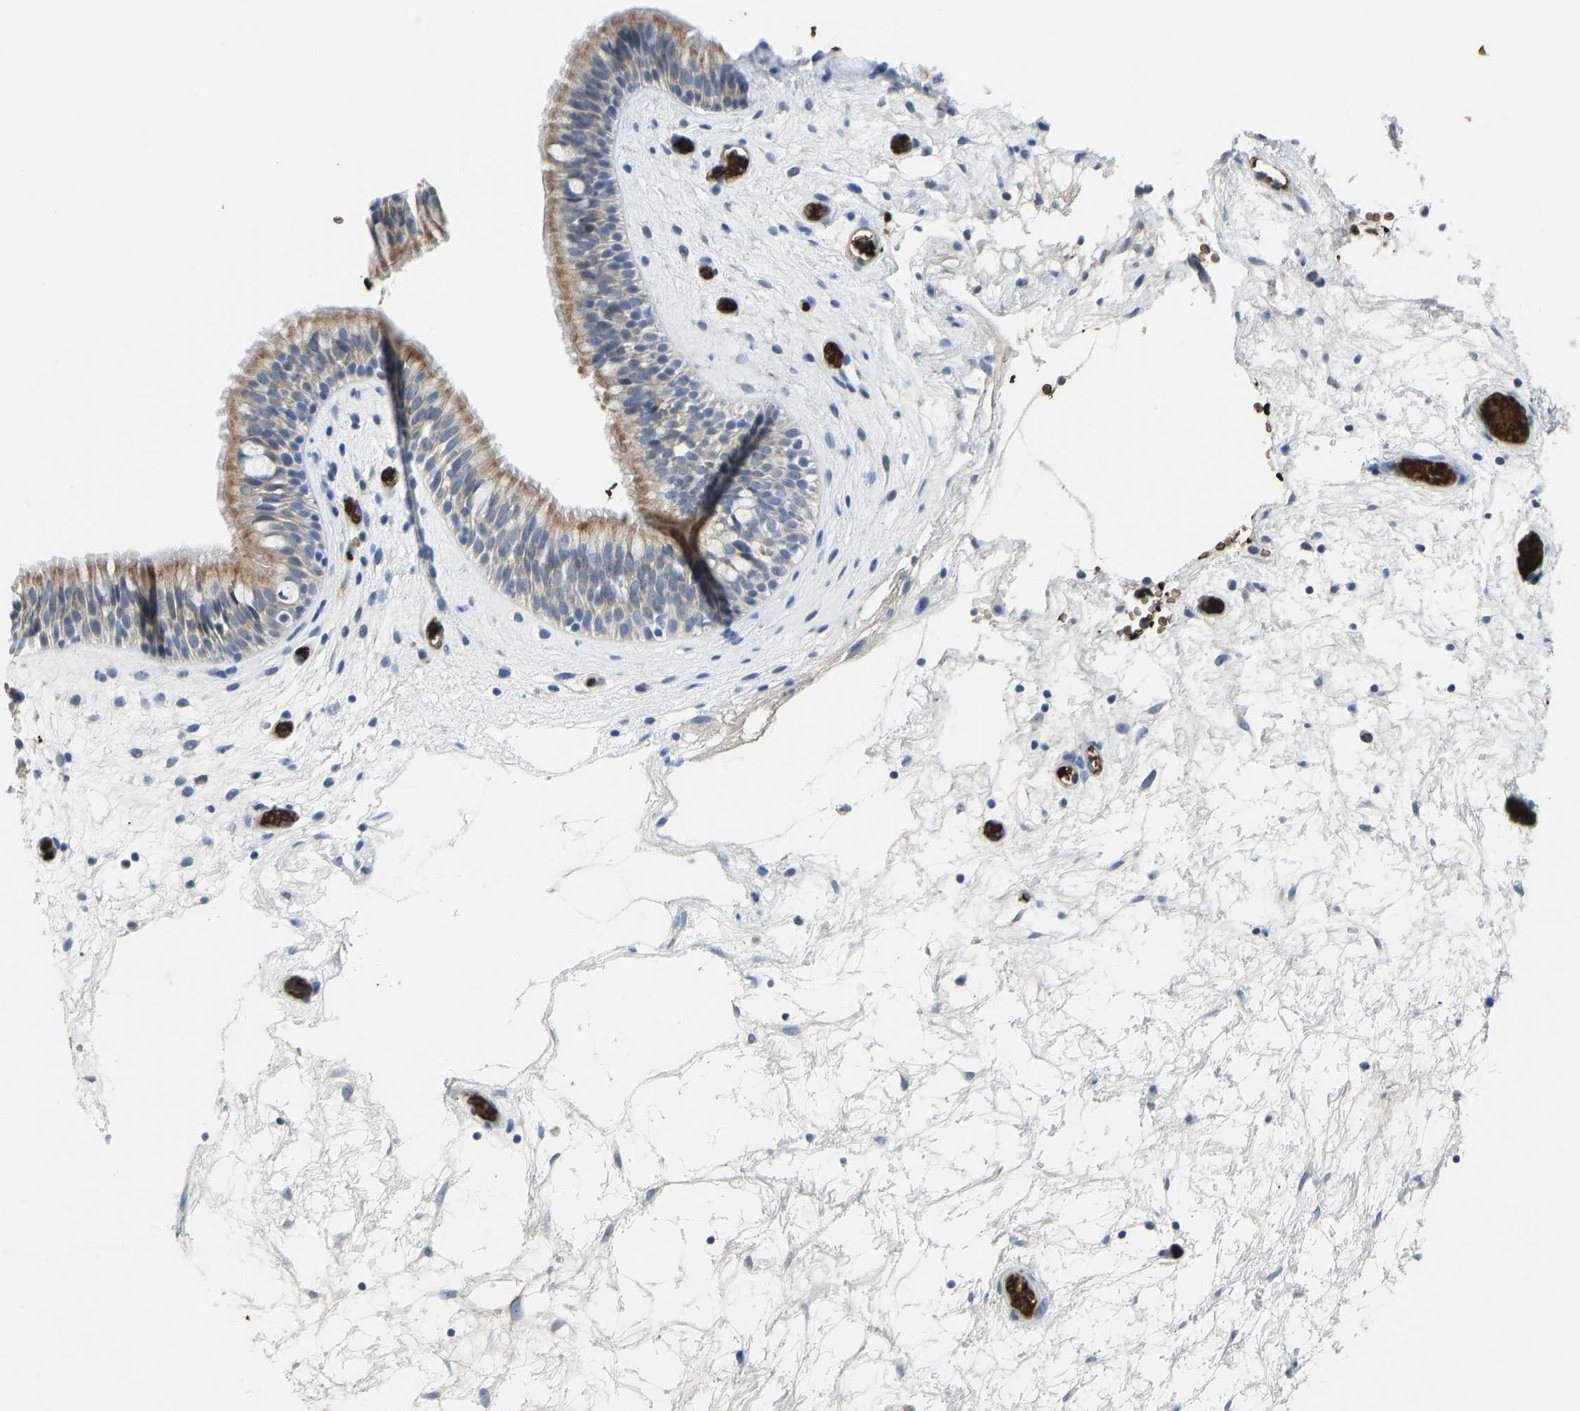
{"staining": {"intensity": "moderate", "quantity": ">75%", "location": "cytoplasmic/membranous"}, "tissue": "nasopharynx", "cell_type": "Respiratory epithelial cells", "image_type": "normal", "snomed": [{"axis": "morphology", "description": "Normal tissue, NOS"}, {"axis": "morphology", "description": "Inflammation, NOS"}, {"axis": "topography", "description": "Nasopharynx"}], "caption": "Brown immunohistochemical staining in normal nasopharynx exhibits moderate cytoplasmic/membranous expression in approximately >75% of respiratory epithelial cells.", "gene": "PIGS", "patient": {"sex": "male", "age": 48}}